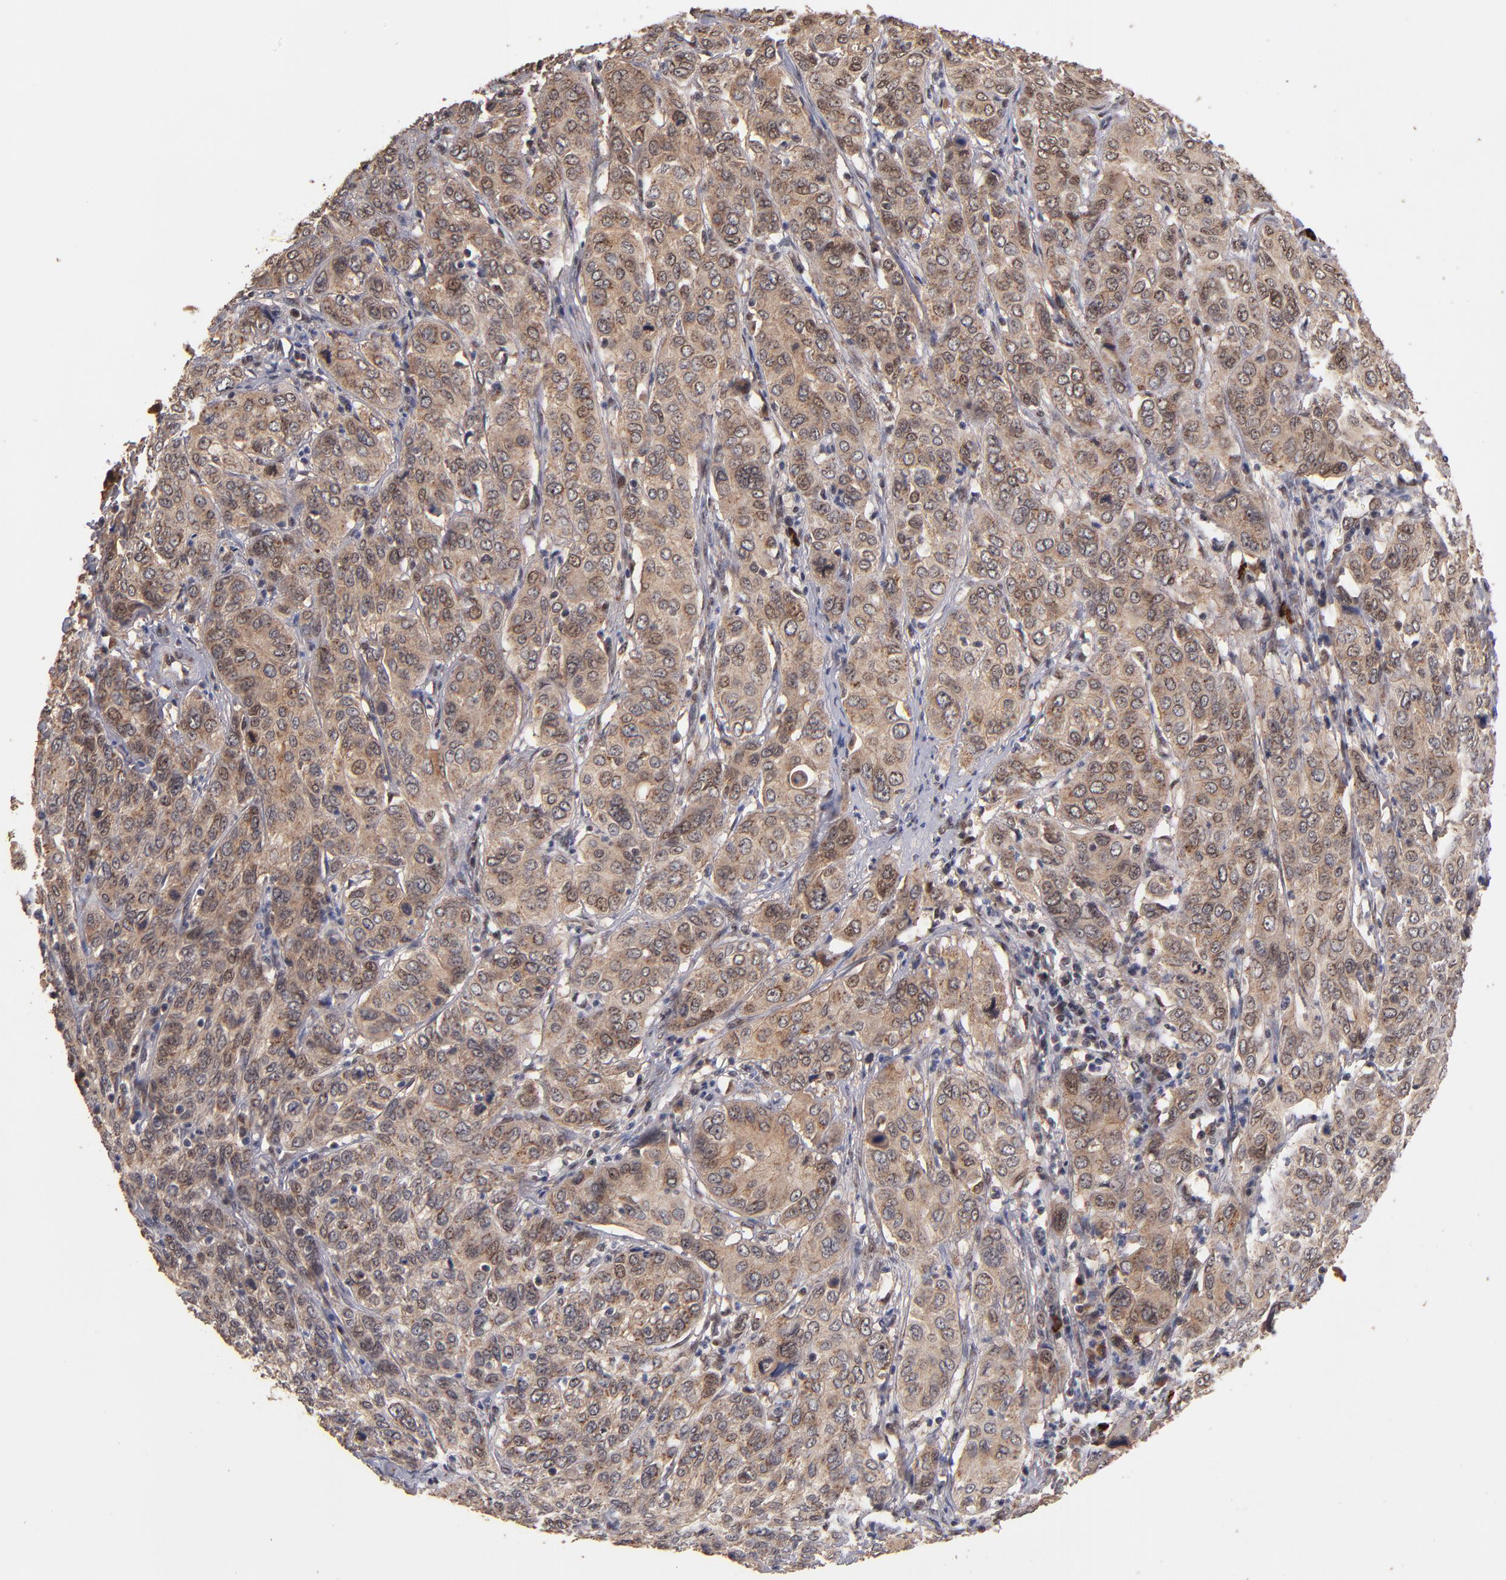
{"staining": {"intensity": "moderate", "quantity": ">75%", "location": "cytoplasmic/membranous"}, "tissue": "cervical cancer", "cell_type": "Tumor cells", "image_type": "cancer", "snomed": [{"axis": "morphology", "description": "Squamous cell carcinoma, NOS"}, {"axis": "topography", "description": "Cervix"}], "caption": "Moderate cytoplasmic/membranous positivity is seen in about >75% of tumor cells in cervical cancer.", "gene": "EAPP", "patient": {"sex": "female", "age": 38}}